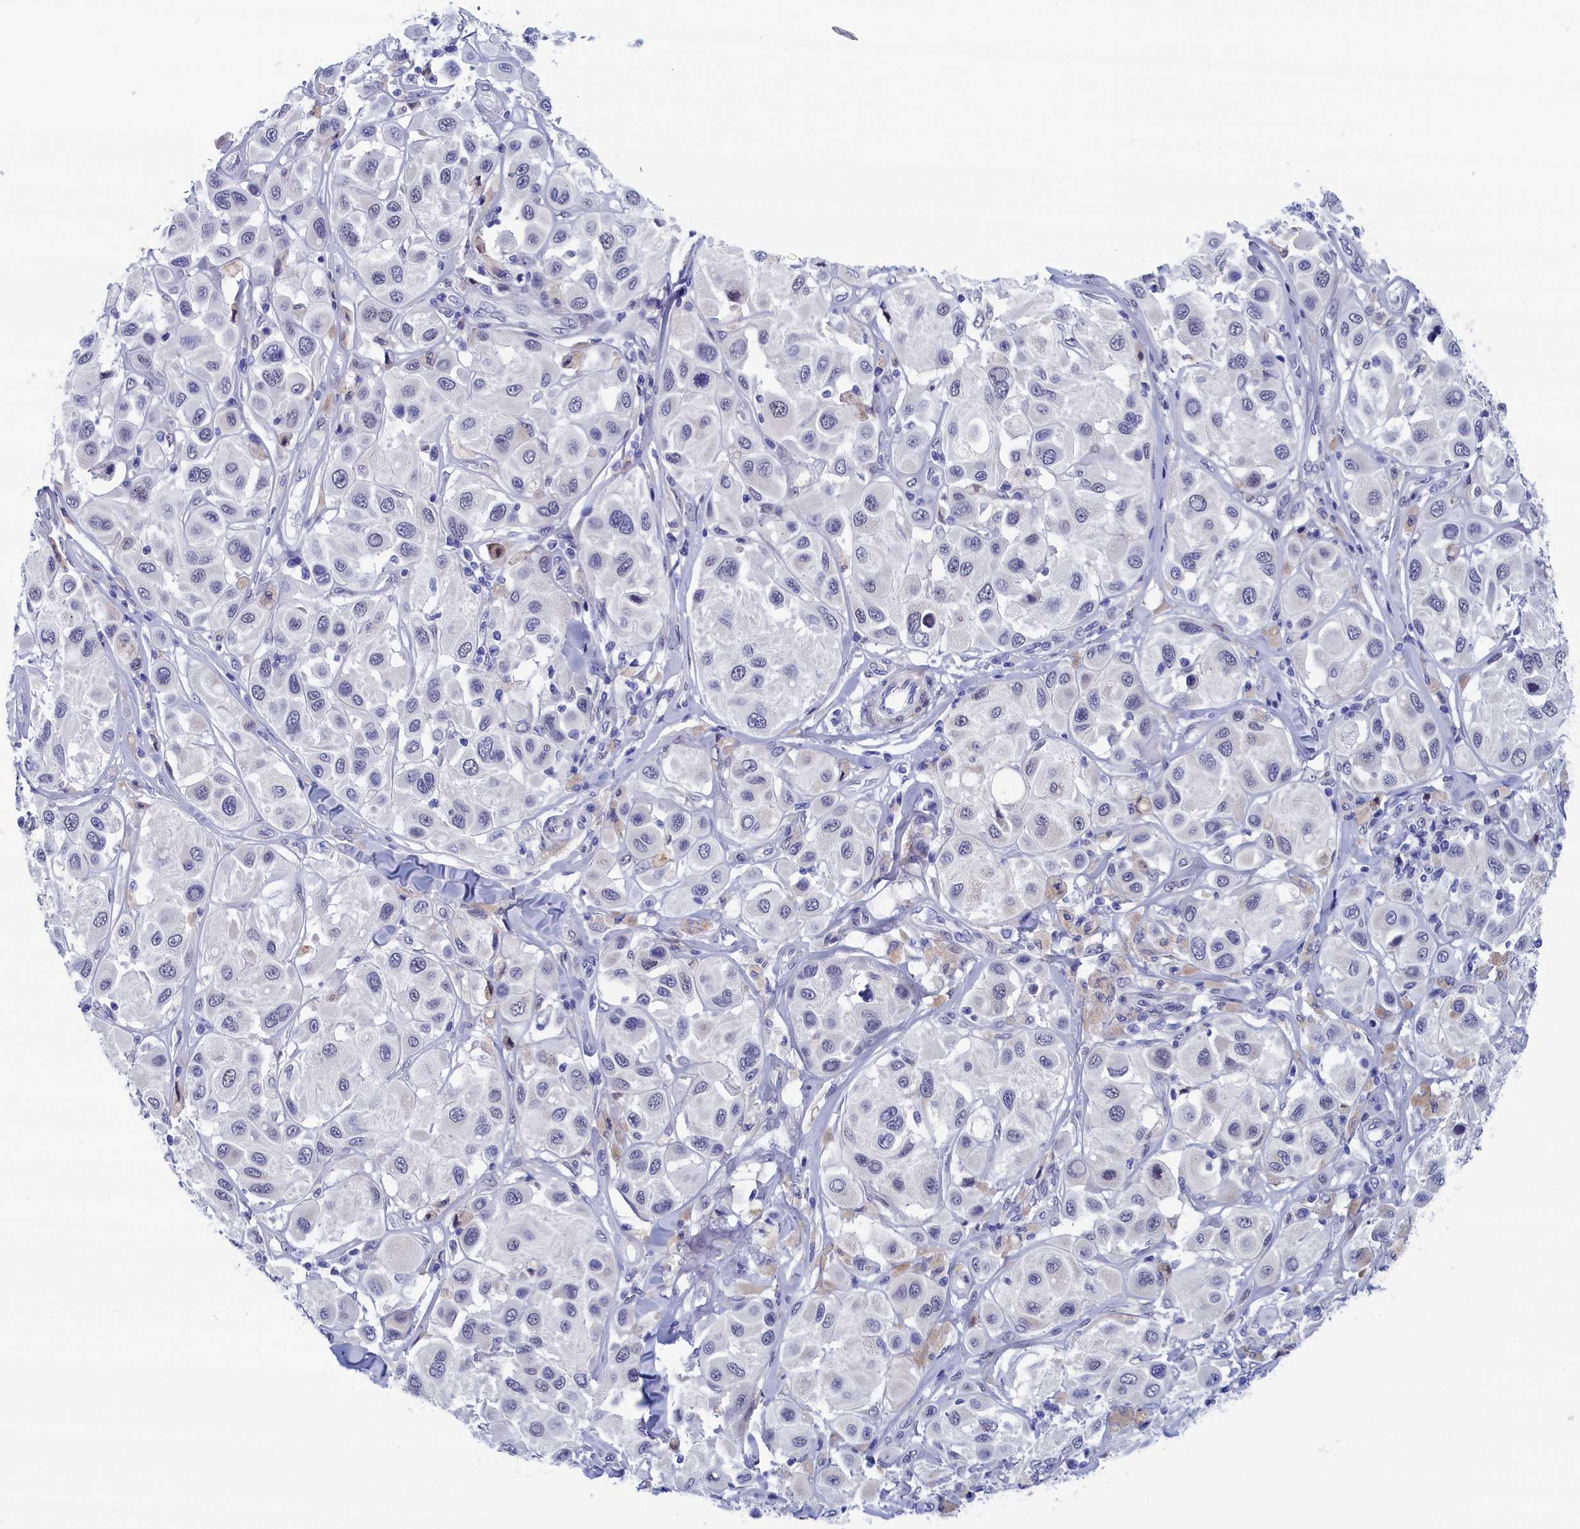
{"staining": {"intensity": "negative", "quantity": "none", "location": "none"}, "tissue": "melanoma", "cell_type": "Tumor cells", "image_type": "cancer", "snomed": [{"axis": "morphology", "description": "Malignant melanoma, Metastatic site"}, {"axis": "topography", "description": "Skin"}], "caption": "Tumor cells are negative for protein expression in human melanoma.", "gene": "WDR83", "patient": {"sex": "male", "age": 41}}